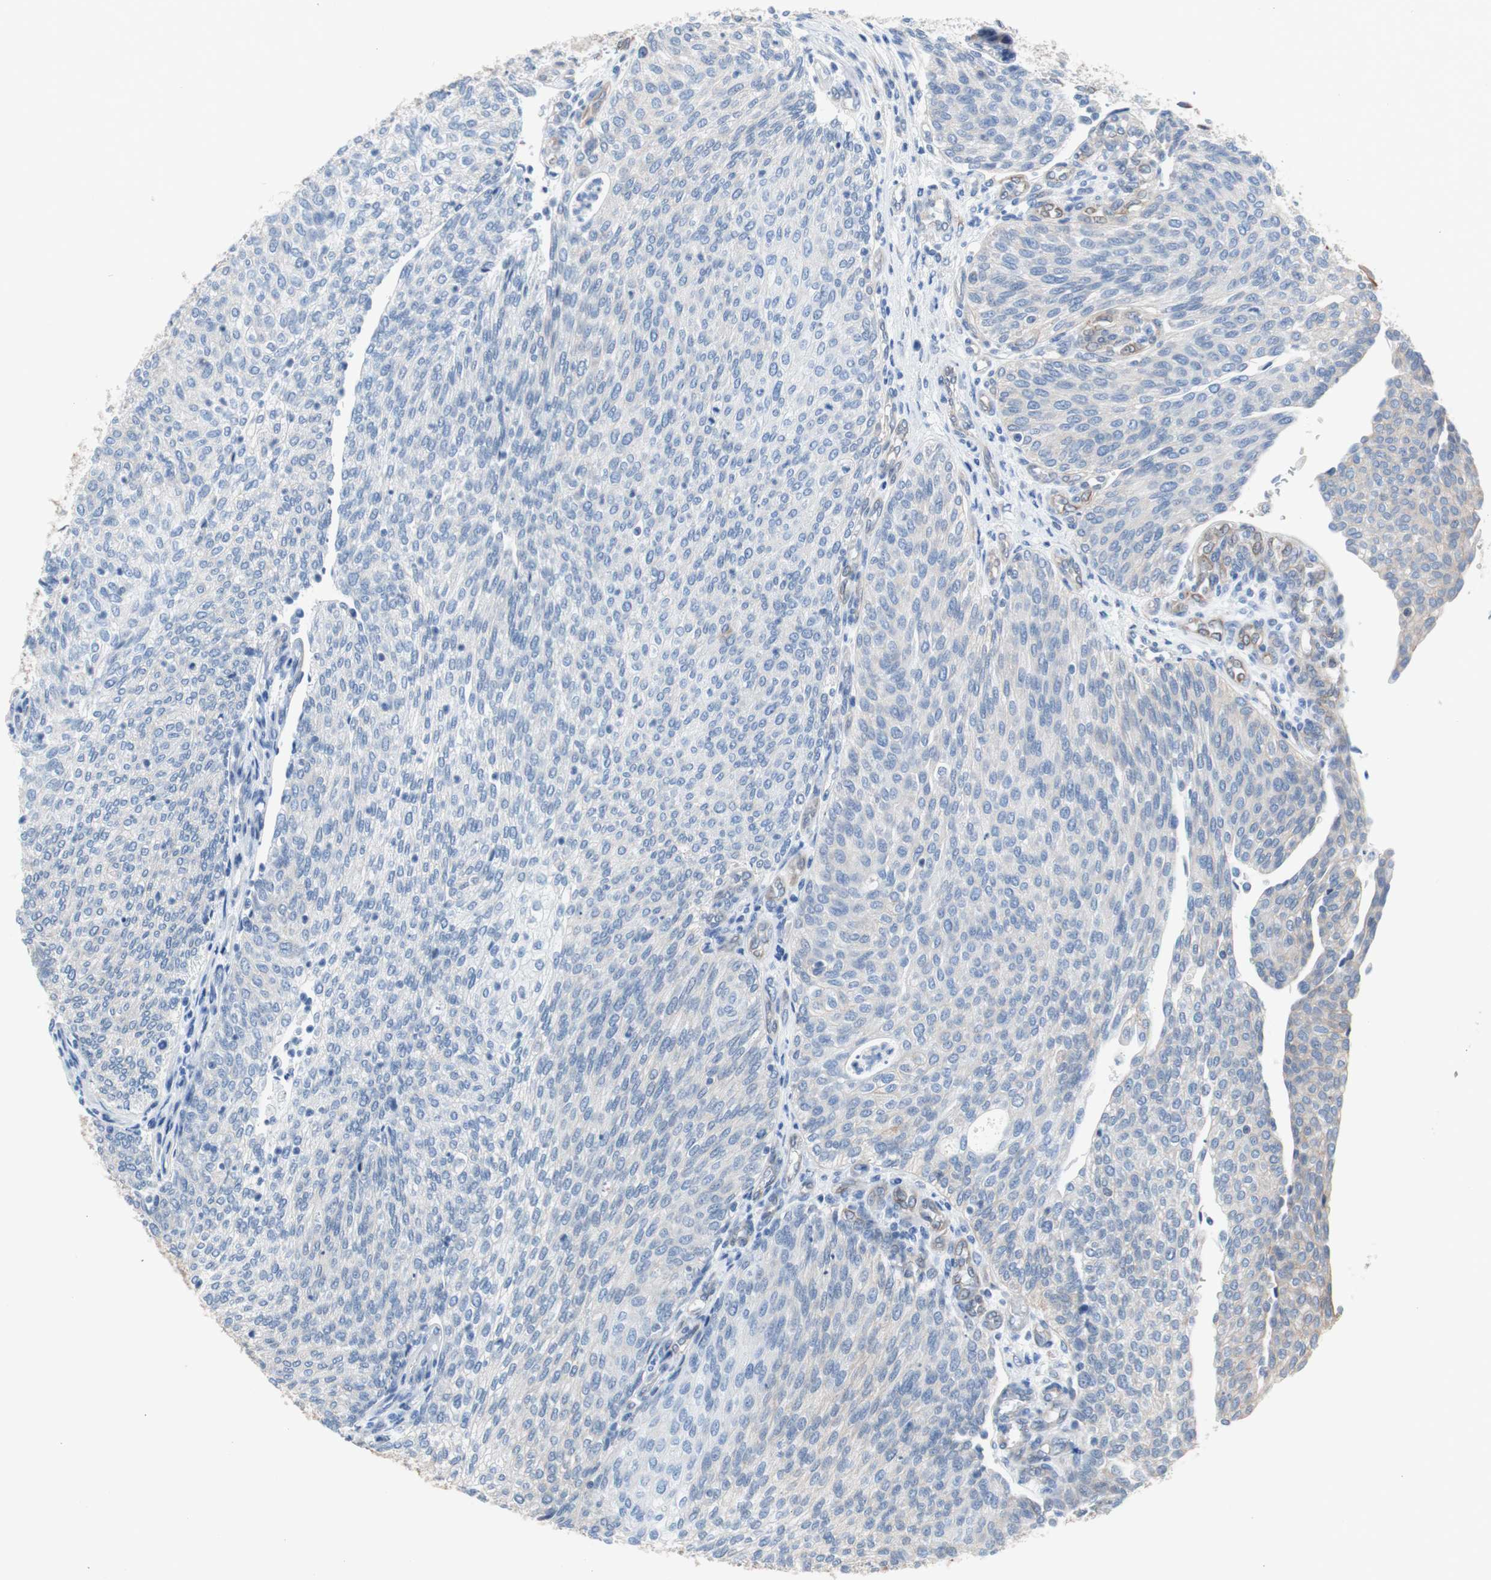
{"staining": {"intensity": "negative", "quantity": "none", "location": "none"}, "tissue": "urothelial cancer", "cell_type": "Tumor cells", "image_type": "cancer", "snomed": [{"axis": "morphology", "description": "Urothelial carcinoma, Low grade"}, {"axis": "topography", "description": "Urinary bladder"}], "caption": "IHC histopathology image of human low-grade urothelial carcinoma stained for a protein (brown), which displays no staining in tumor cells. (DAB immunohistochemistry, high magnification).", "gene": "KIF3B", "patient": {"sex": "female", "age": 79}}